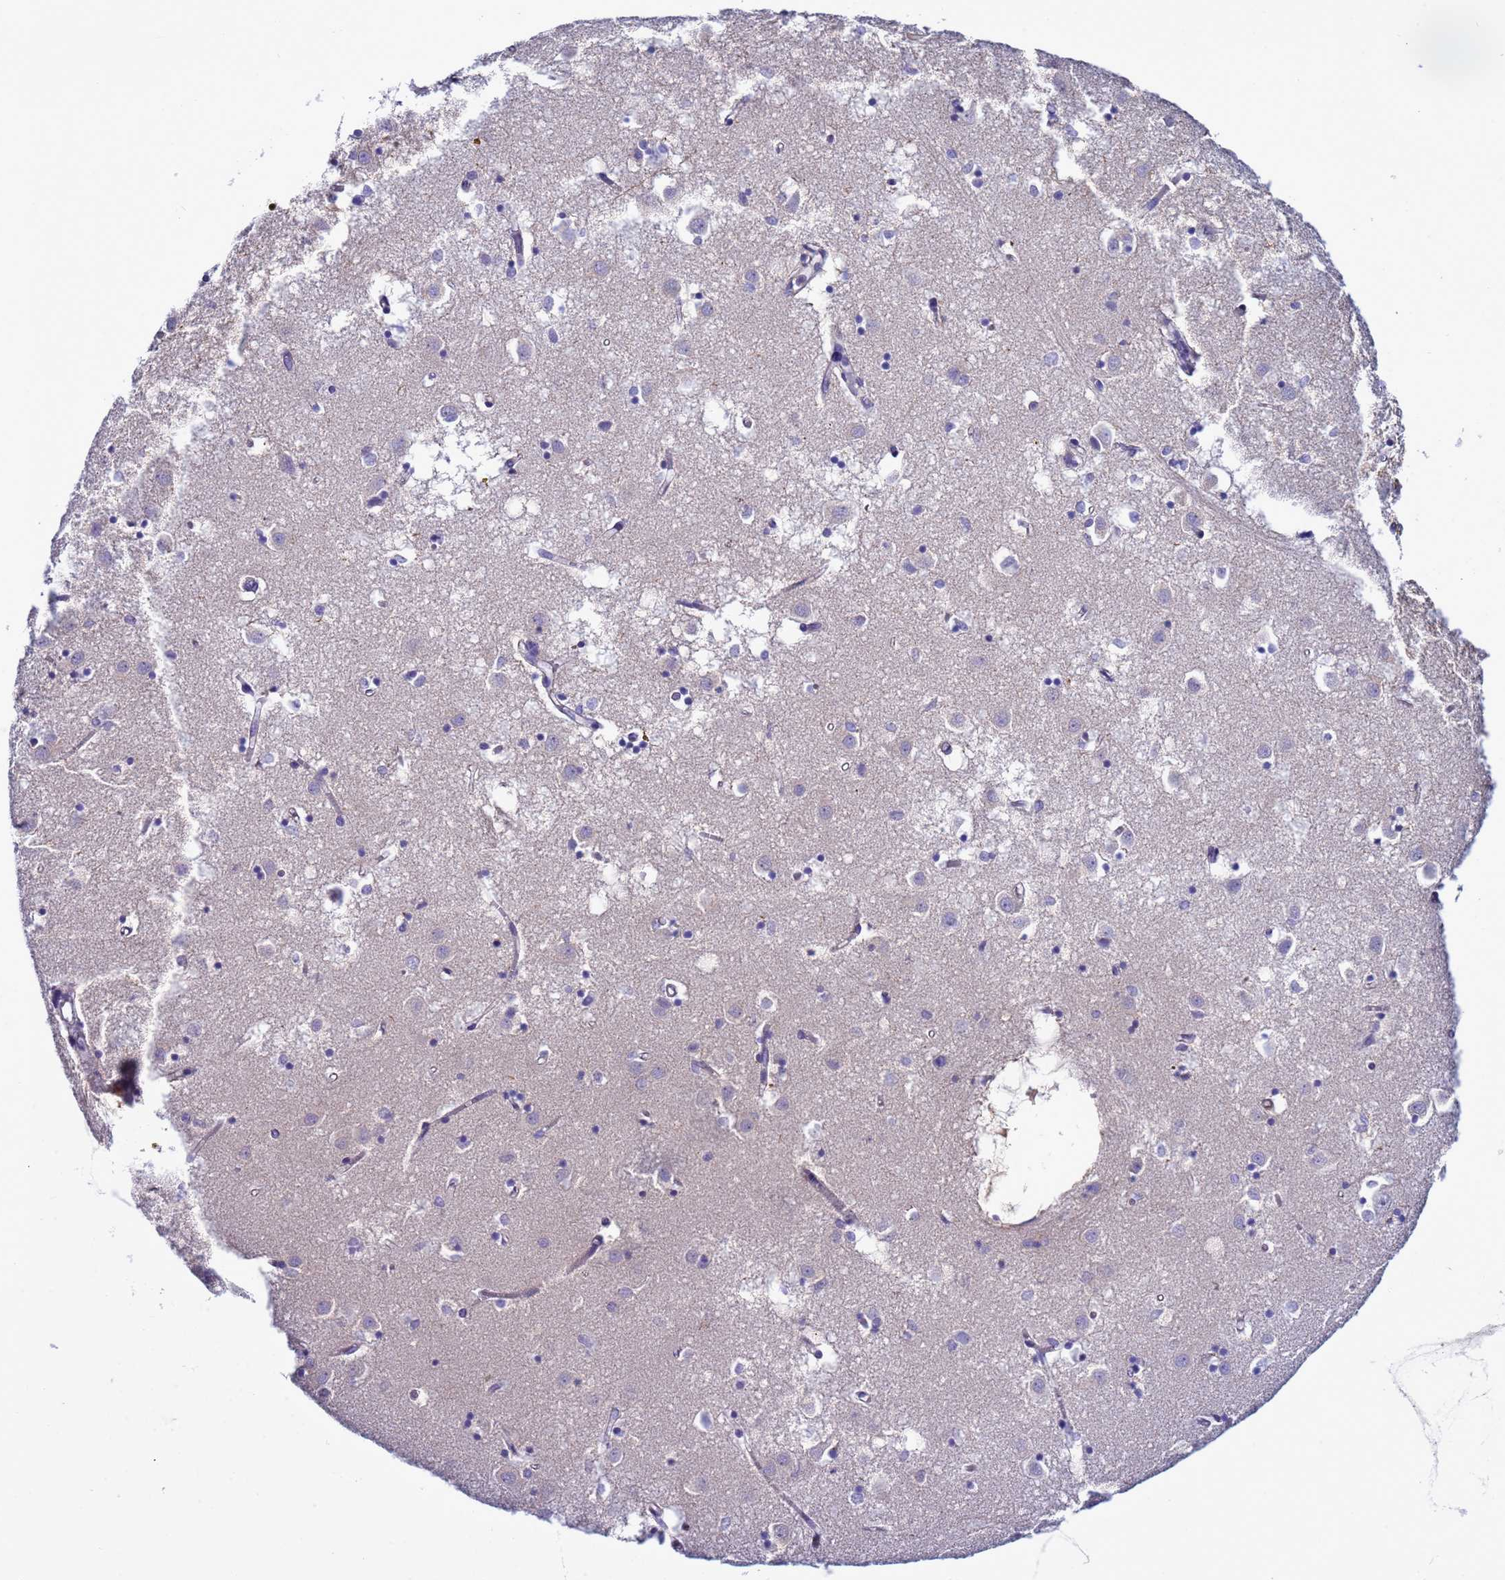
{"staining": {"intensity": "weak", "quantity": "<25%", "location": "cytoplasmic/membranous"}, "tissue": "caudate", "cell_type": "Glial cells", "image_type": "normal", "snomed": [{"axis": "morphology", "description": "Normal tissue, NOS"}, {"axis": "topography", "description": "Lateral ventricle wall"}], "caption": "Immunohistochemical staining of unremarkable human caudate exhibits no significant expression in glial cells.", "gene": "ELMOD2", "patient": {"sex": "male", "age": 70}}